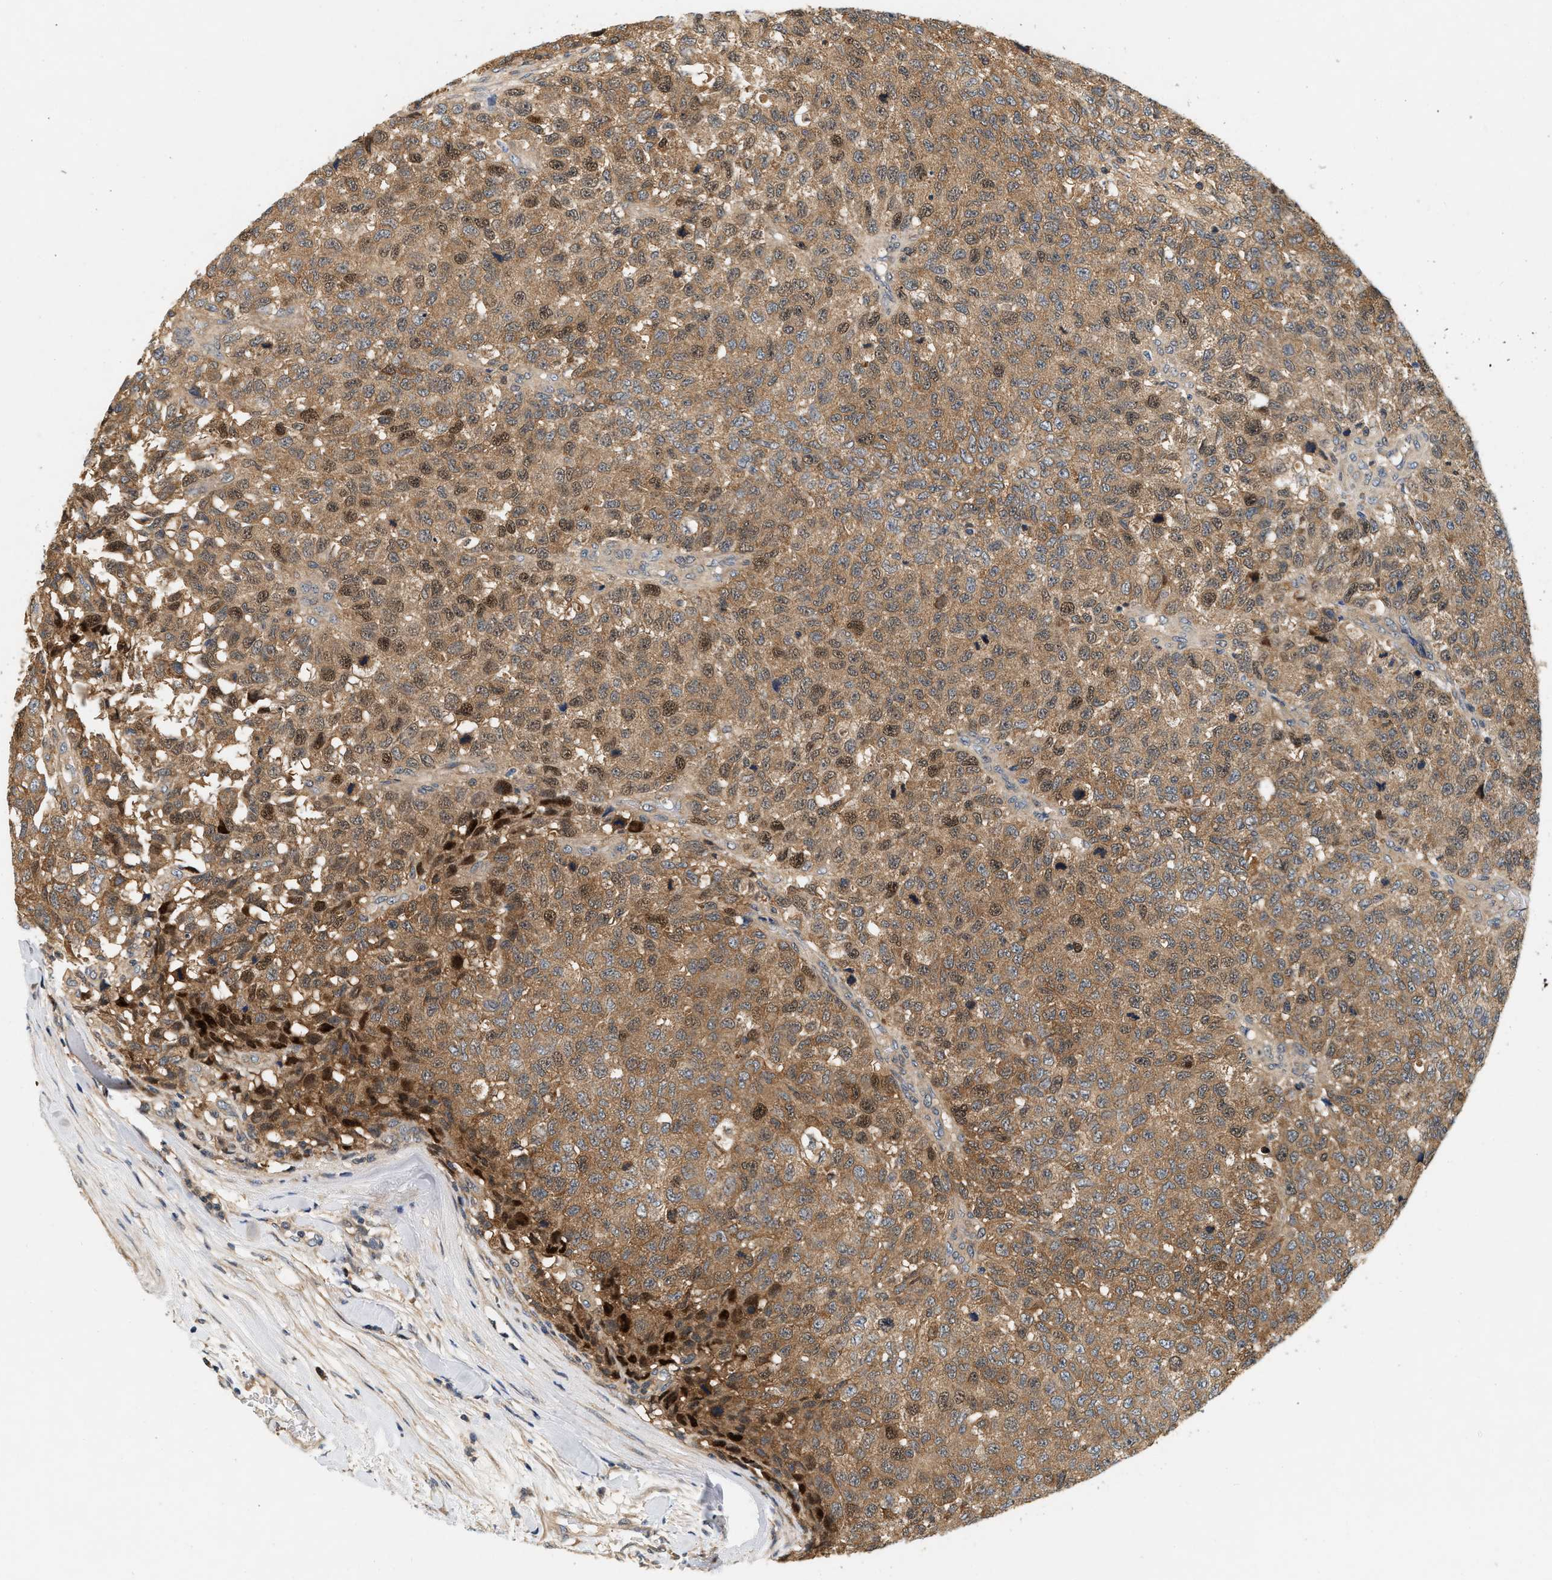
{"staining": {"intensity": "weak", "quantity": ">75%", "location": "cytoplasmic/membranous,nuclear"}, "tissue": "testis cancer", "cell_type": "Tumor cells", "image_type": "cancer", "snomed": [{"axis": "morphology", "description": "Seminoma, NOS"}, {"axis": "topography", "description": "Testis"}], "caption": "DAB immunohistochemical staining of testis seminoma reveals weak cytoplasmic/membranous and nuclear protein expression in approximately >75% of tumor cells.", "gene": "FAM78A", "patient": {"sex": "male", "age": 59}}